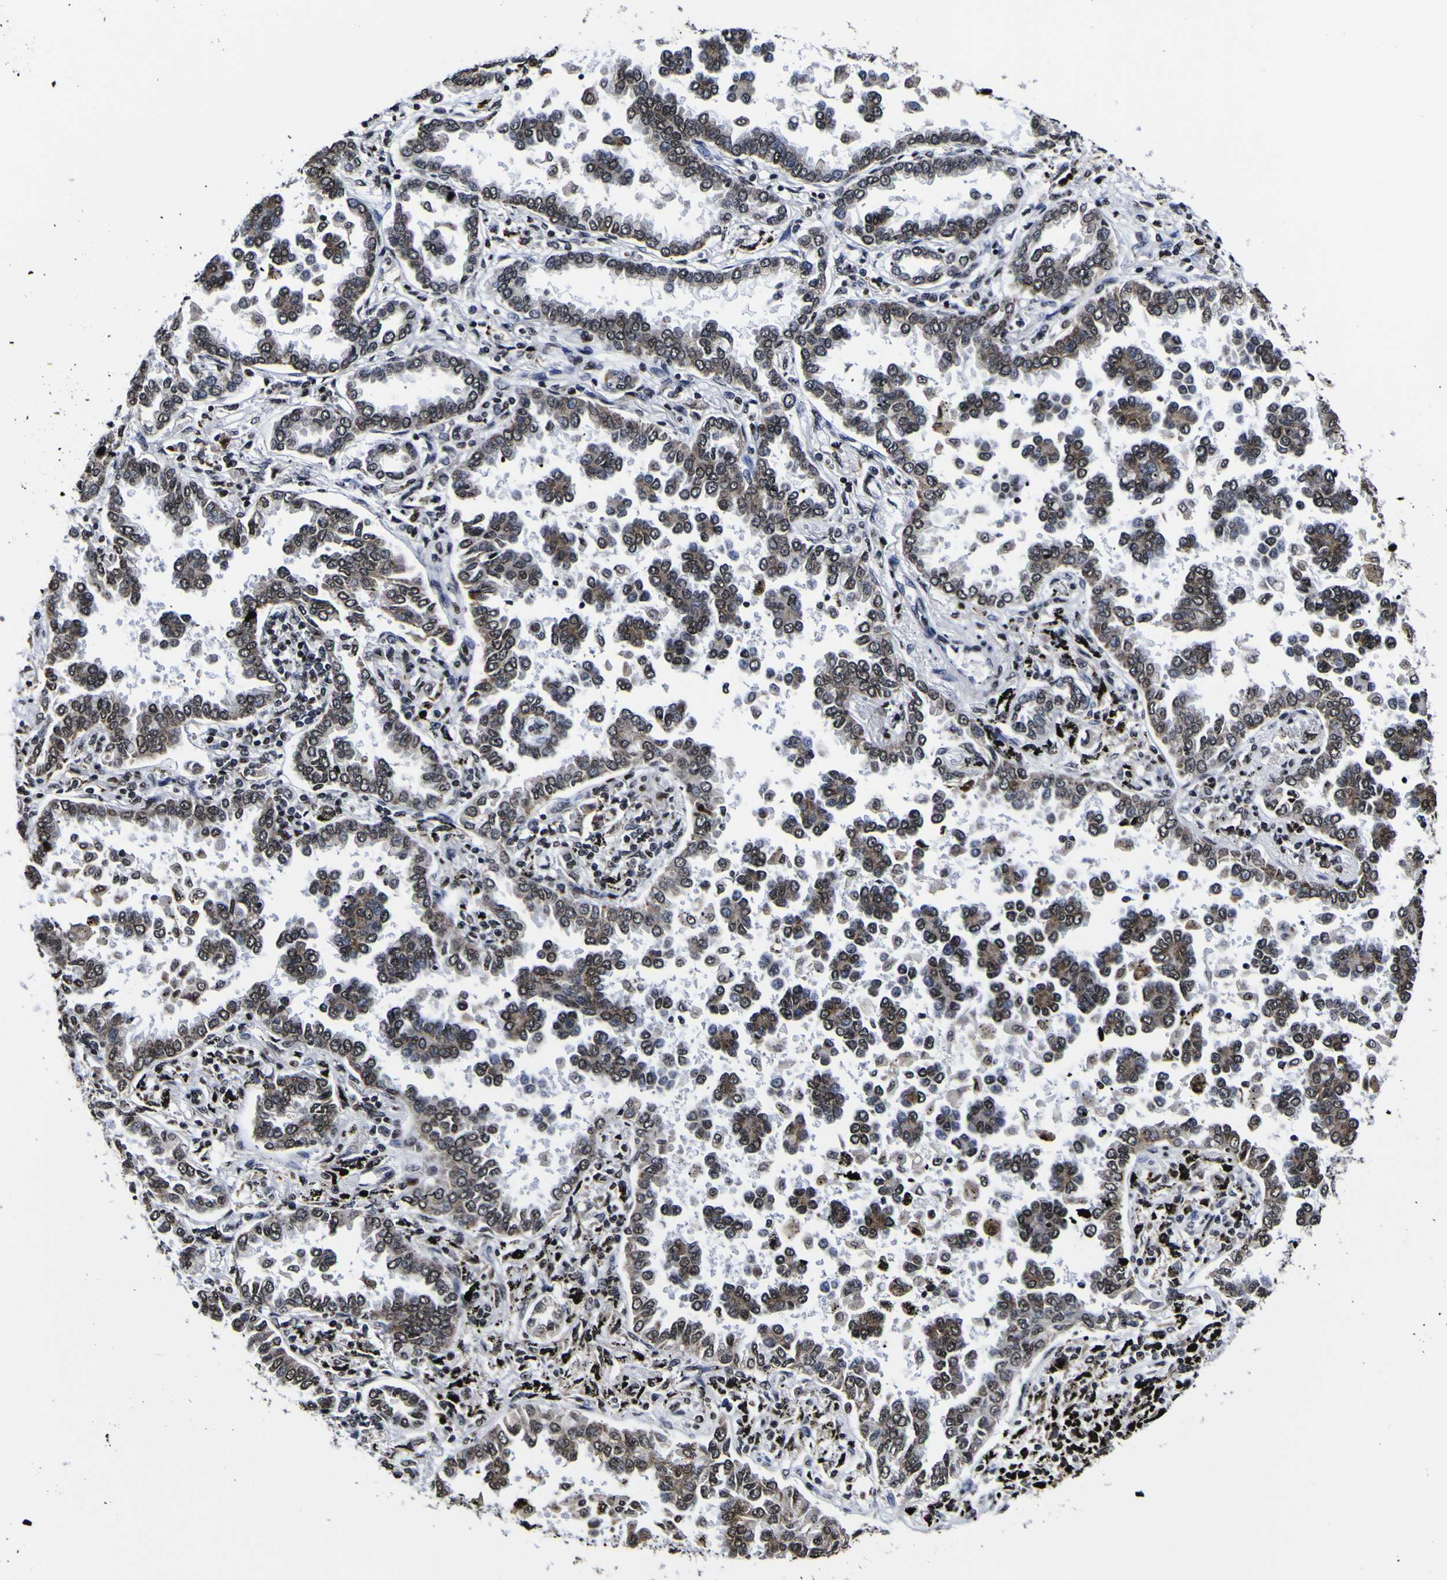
{"staining": {"intensity": "strong", "quantity": "<25%", "location": "nuclear"}, "tissue": "lung cancer", "cell_type": "Tumor cells", "image_type": "cancer", "snomed": [{"axis": "morphology", "description": "Normal tissue, NOS"}, {"axis": "morphology", "description": "Adenocarcinoma, NOS"}, {"axis": "topography", "description": "Lung"}], "caption": "Human lung cancer stained with a protein marker reveals strong staining in tumor cells.", "gene": "PIAS1", "patient": {"sex": "male", "age": 59}}